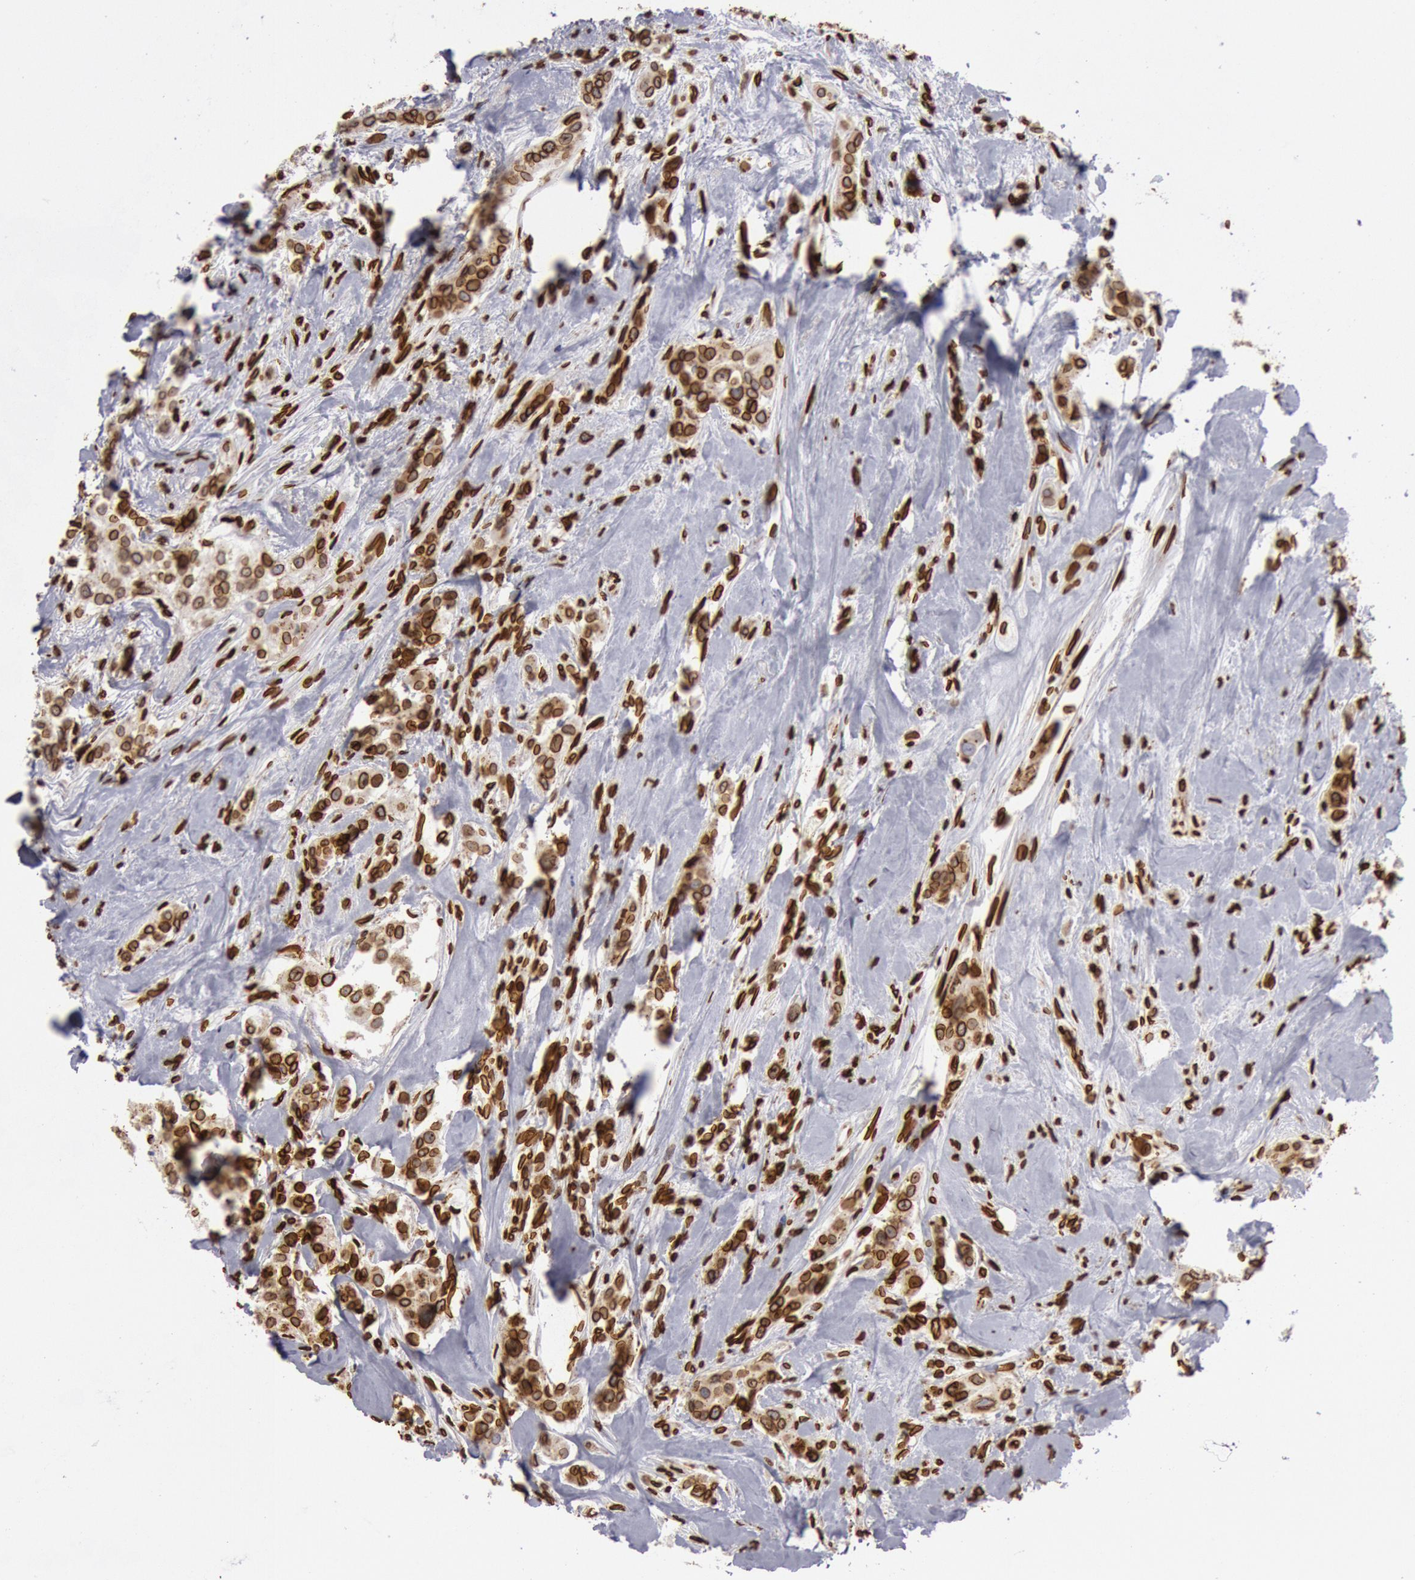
{"staining": {"intensity": "strong", "quantity": ">75%", "location": "nuclear"}, "tissue": "breast cancer", "cell_type": "Tumor cells", "image_type": "cancer", "snomed": [{"axis": "morphology", "description": "Duct carcinoma"}, {"axis": "topography", "description": "Breast"}], "caption": "Immunohistochemical staining of breast cancer (intraductal carcinoma) demonstrates strong nuclear protein expression in approximately >75% of tumor cells.", "gene": "SUN2", "patient": {"sex": "female", "age": 45}}